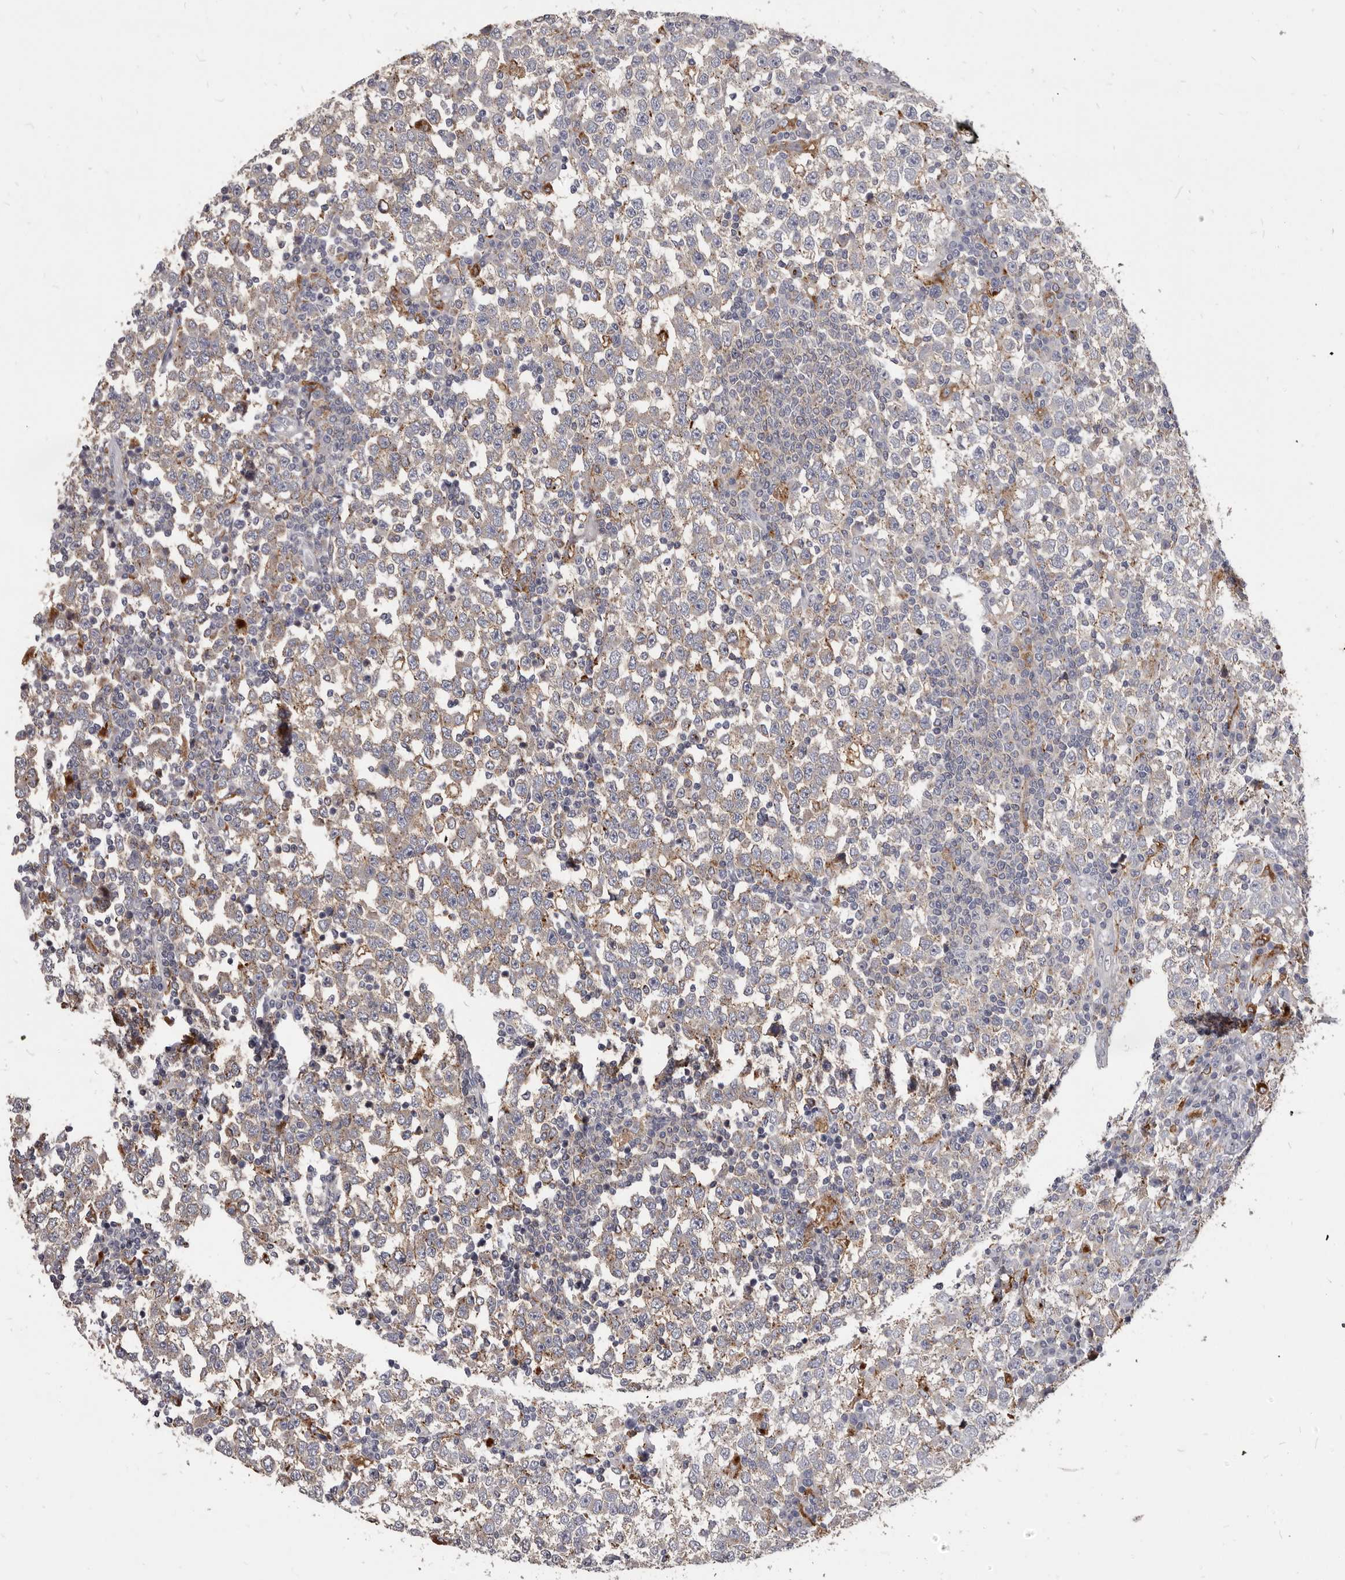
{"staining": {"intensity": "weak", "quantity": "25%-75%", "location": "cytoplasmic/membranous"}, "tissue": "testis cancer", "cell_type": "Tumor cells", "image_type": "cancer", "snomed": [{"axis": "morphology", "description": "Seminoma, NOS"}, {"axis": "topography", "description": "Testis"}], "caption": "Immunohistochemical staining of seminoma (testis) displays low levels of weak cytoplasmic/membranous positivity in about 25%-75% of tumor cells. (DAB IHC, brown staining for protein, blue staining for nuclei).", "gene": "PI4K2A", "patient": {"sex": "male", "age": 65}}